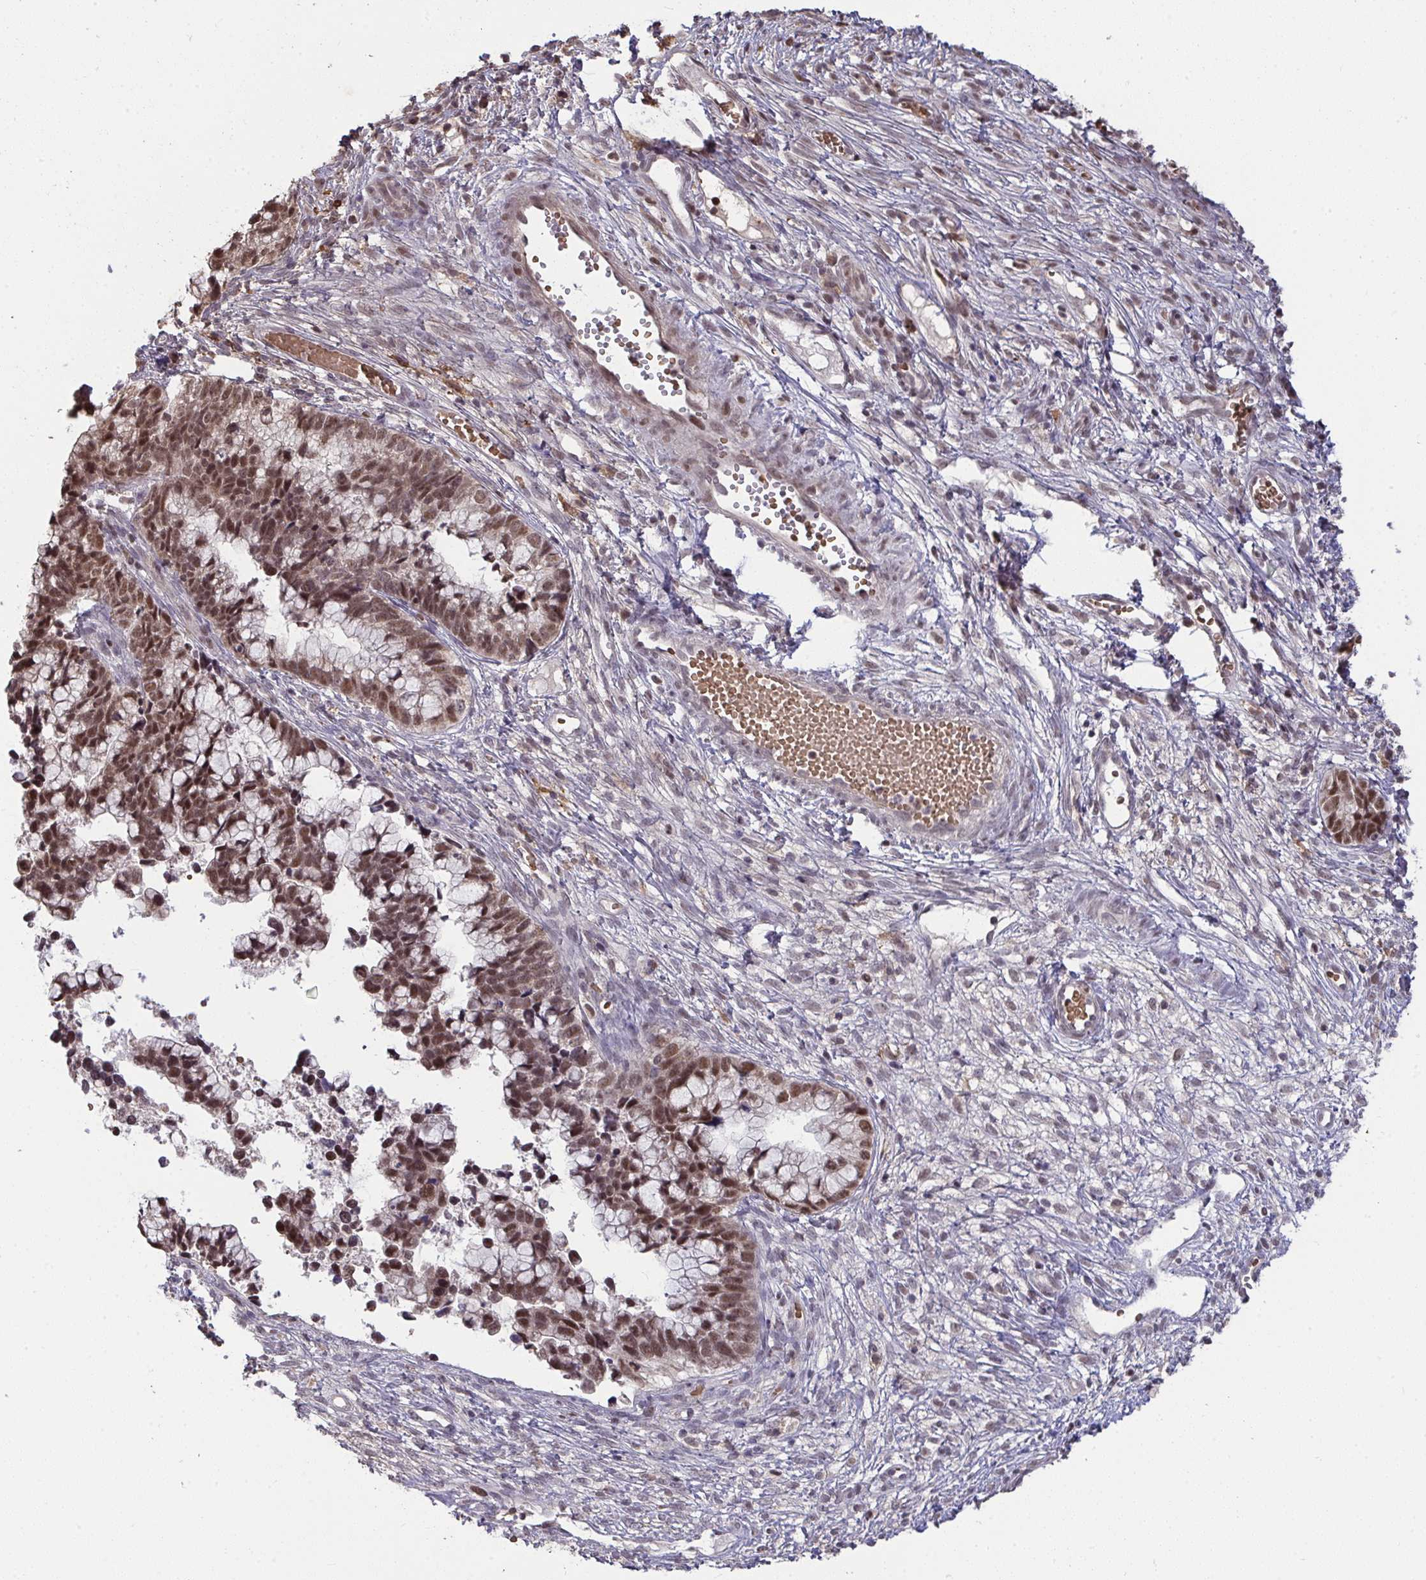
{"staining": {"intensity": "moderate", "quantity": ">75%", "location": "nuclear"}, "tissue": "cervical cancer", "cell_type": "Tumor cells", "image_type": "cancer", "snomed": [{"axis": "morphology", "description": "Adenocarcinoma, NOS"}, {"axis": "topography", "description": "Cervix"}], "caption": "Cervical cancer (adenocarcinoma) tissue shows moderate nuclear staining in about >75% of tumor cells (Stains: DAB in brown, nuclei in blue, Microscopy: brightfield microscopy at high magnification).", "gene": "SAP30", "patient": {"sex": "female", "age": 44}}